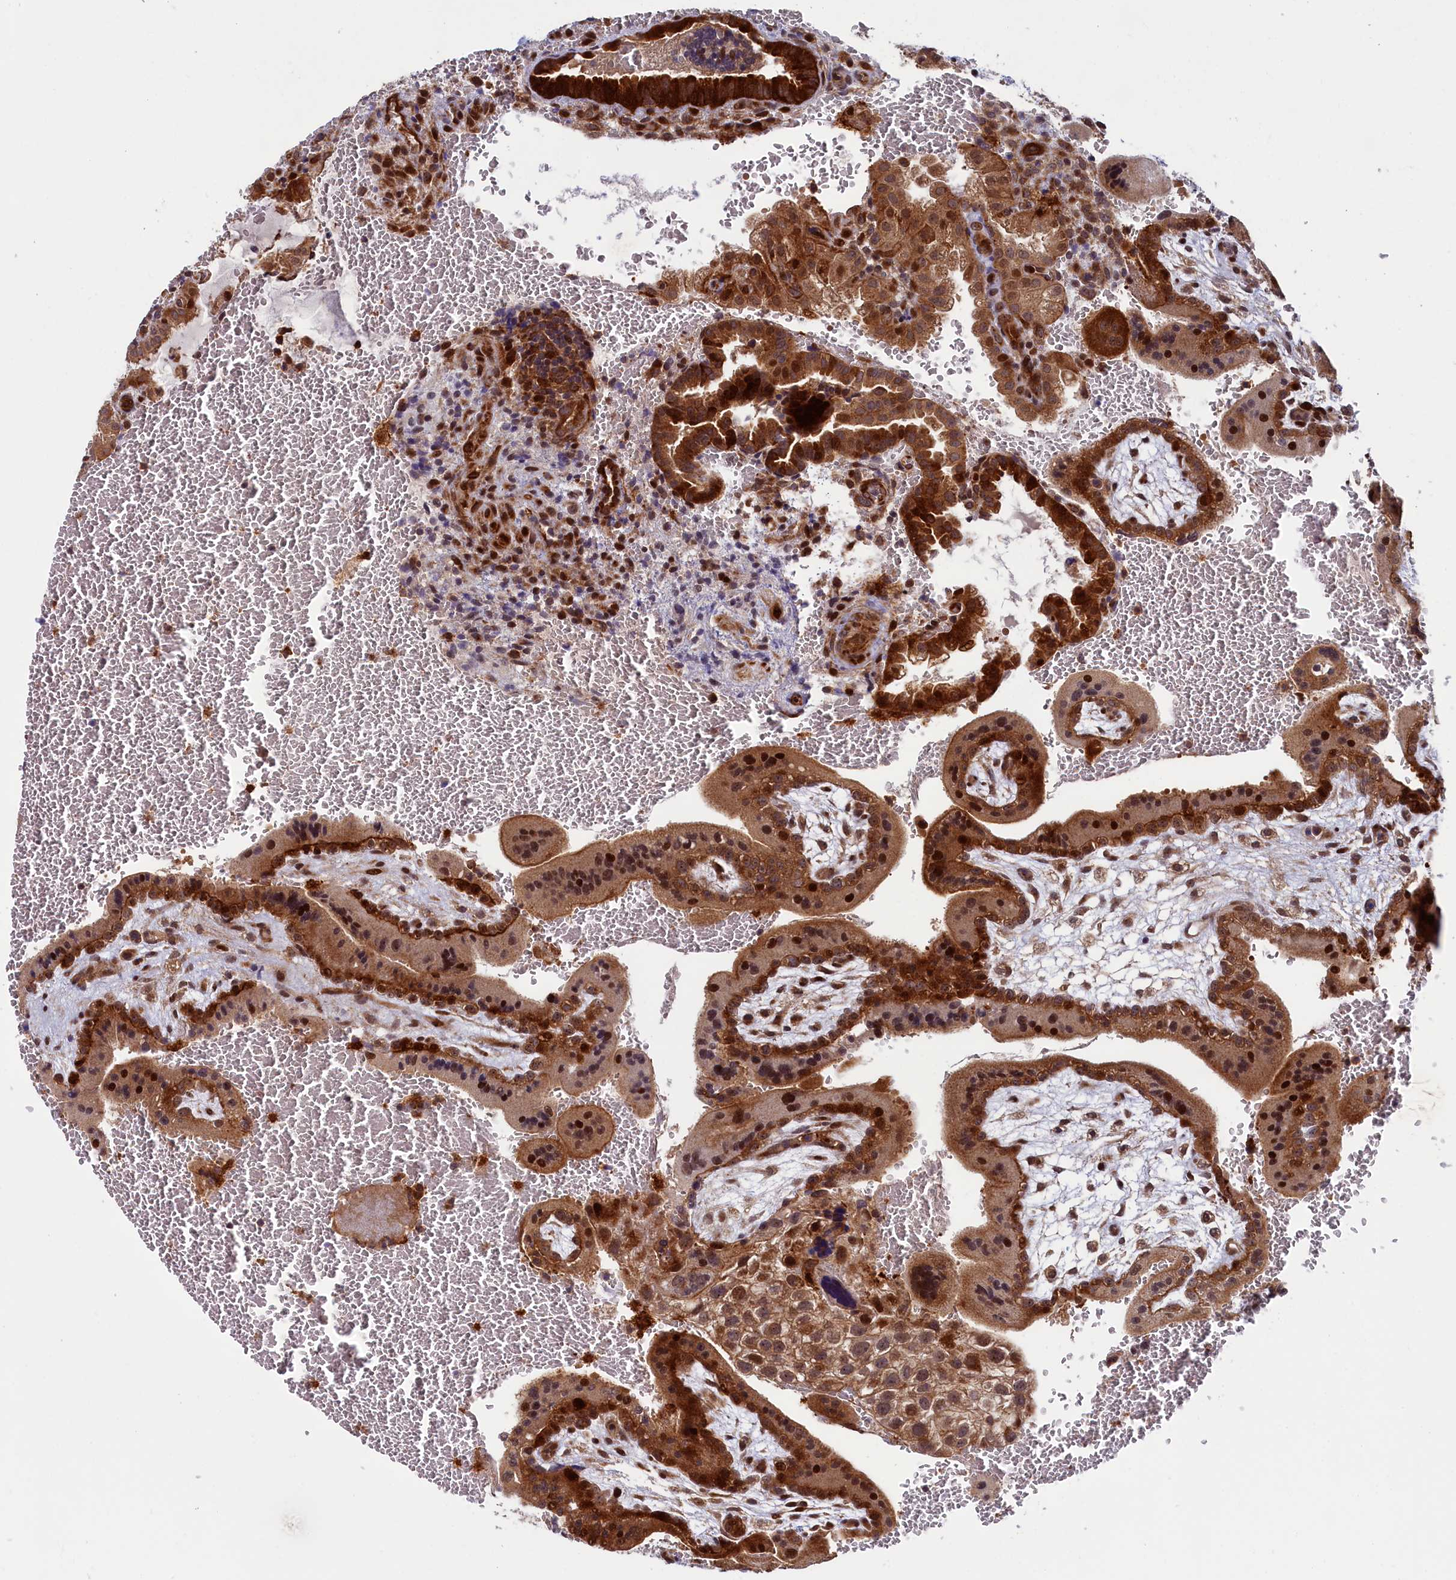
{"staining": {"intensity": "strong", "quantity": ">75%", "location": "cytoplasmic/membranous,nuclear"}, "tissue": "placenta", "cell_type": "Trophoblastic cells", "image_type": "normal", "snomed": [{"axis": "morphology", "description": "Normal tissue, NOS"}, {"axis": "topography", "description": "Placenta"}], "caption": "Normal placenta shows strong cytoplasmic/membranous,nuclear expression in about >75% of trophoblastic cells, visualized by immunohistochemistry.", "gene": "PIK3C3", "patient": {"sex": "female", "age": 35}}